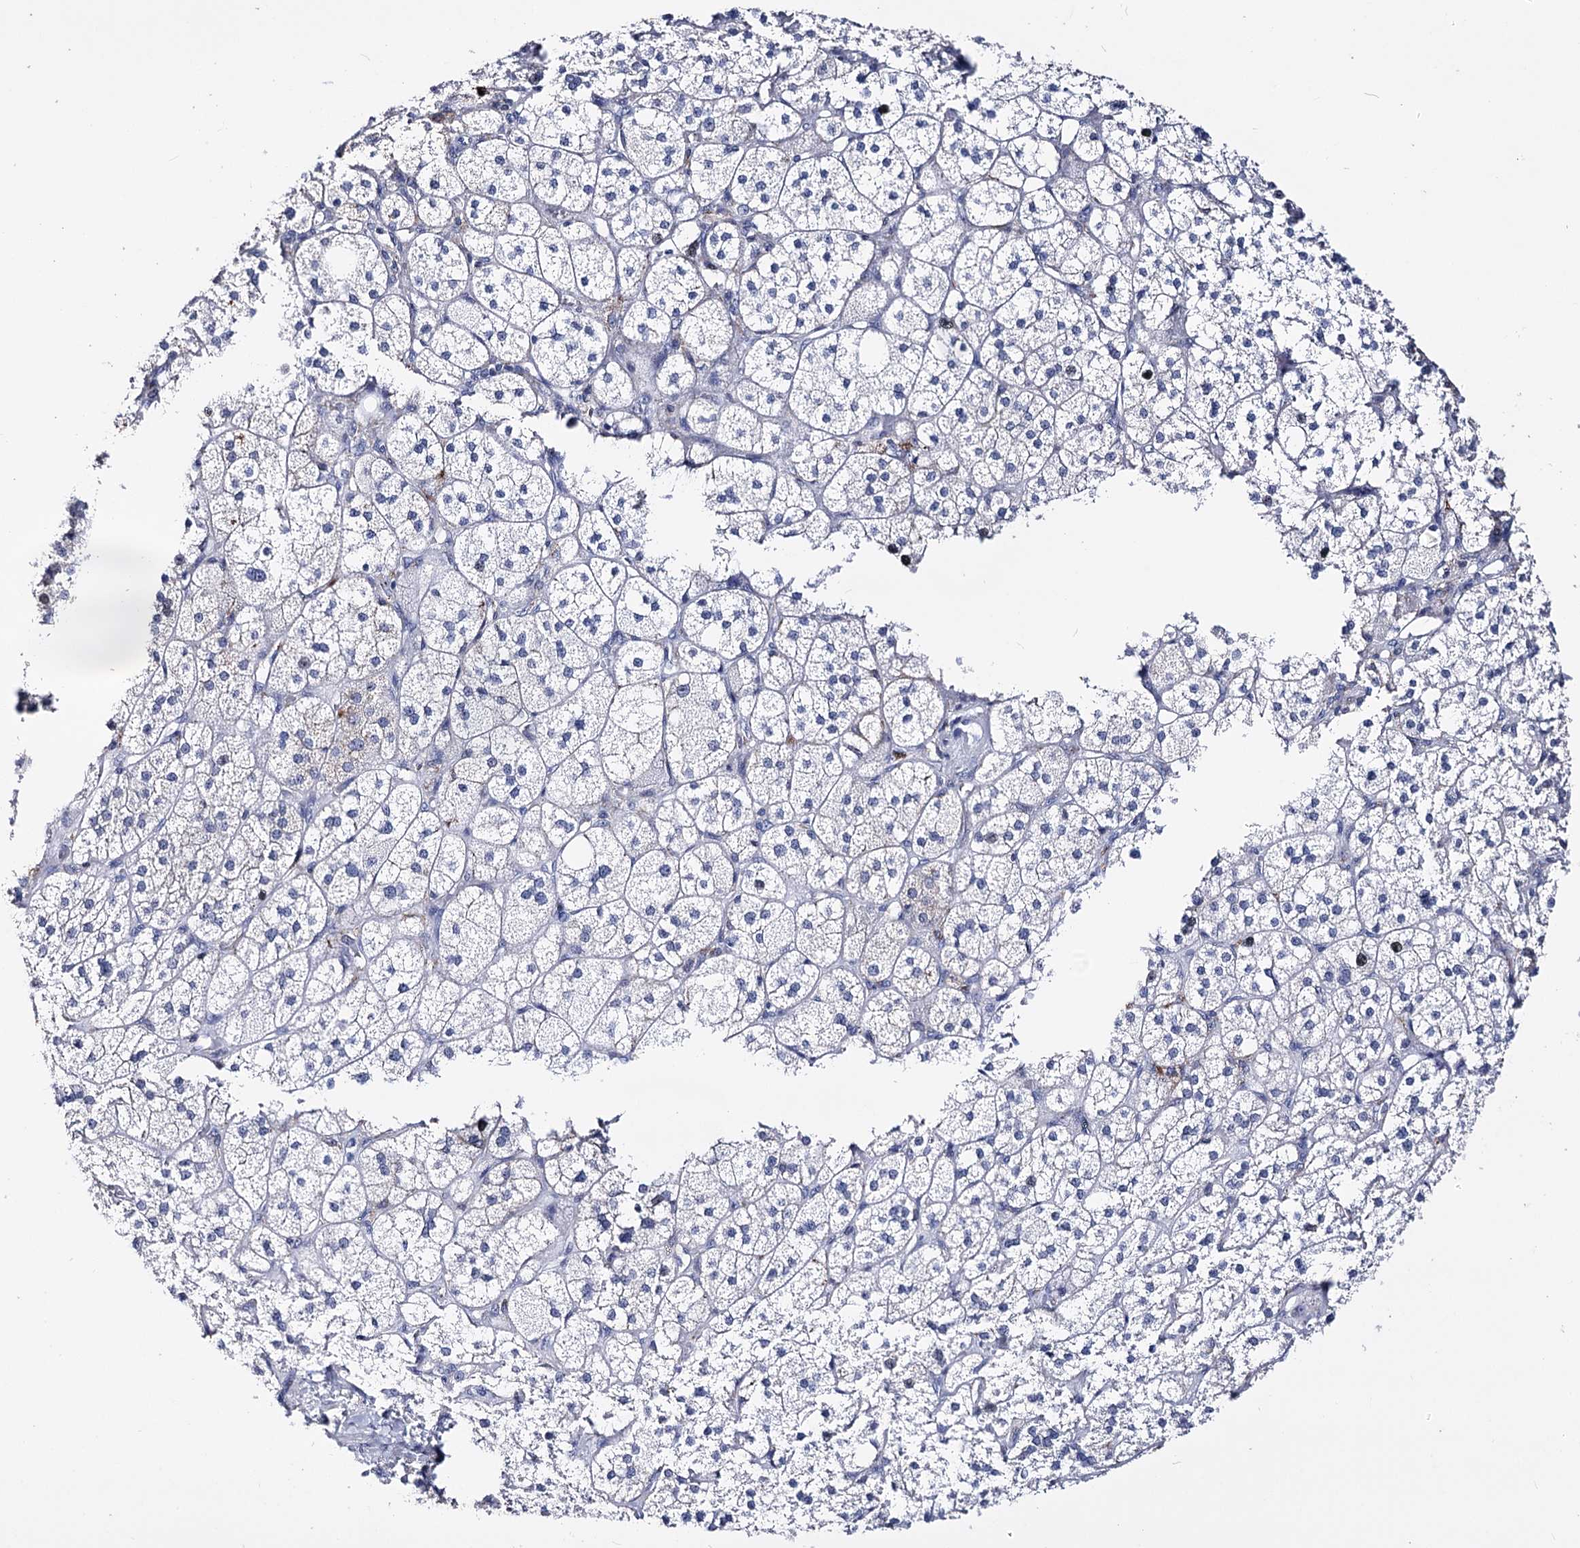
{"staining": {"intensity": "negative", "quantity": "none", "location": "none"}, "tissue": "adrenal gland", "cell_type": "Glandular cells", "image_type": "normal", "snomed": [{"axis": "morphology", "description": "Normal tissue, NOS"}, {"axis": "topography", "description": "Adrenal gland"}], "caption": "IHC of benign adrenal gland demonstrates no expression in glandular cells.", "gene": "PCGF5", "patient": {"sex": "male", "age": 61}}